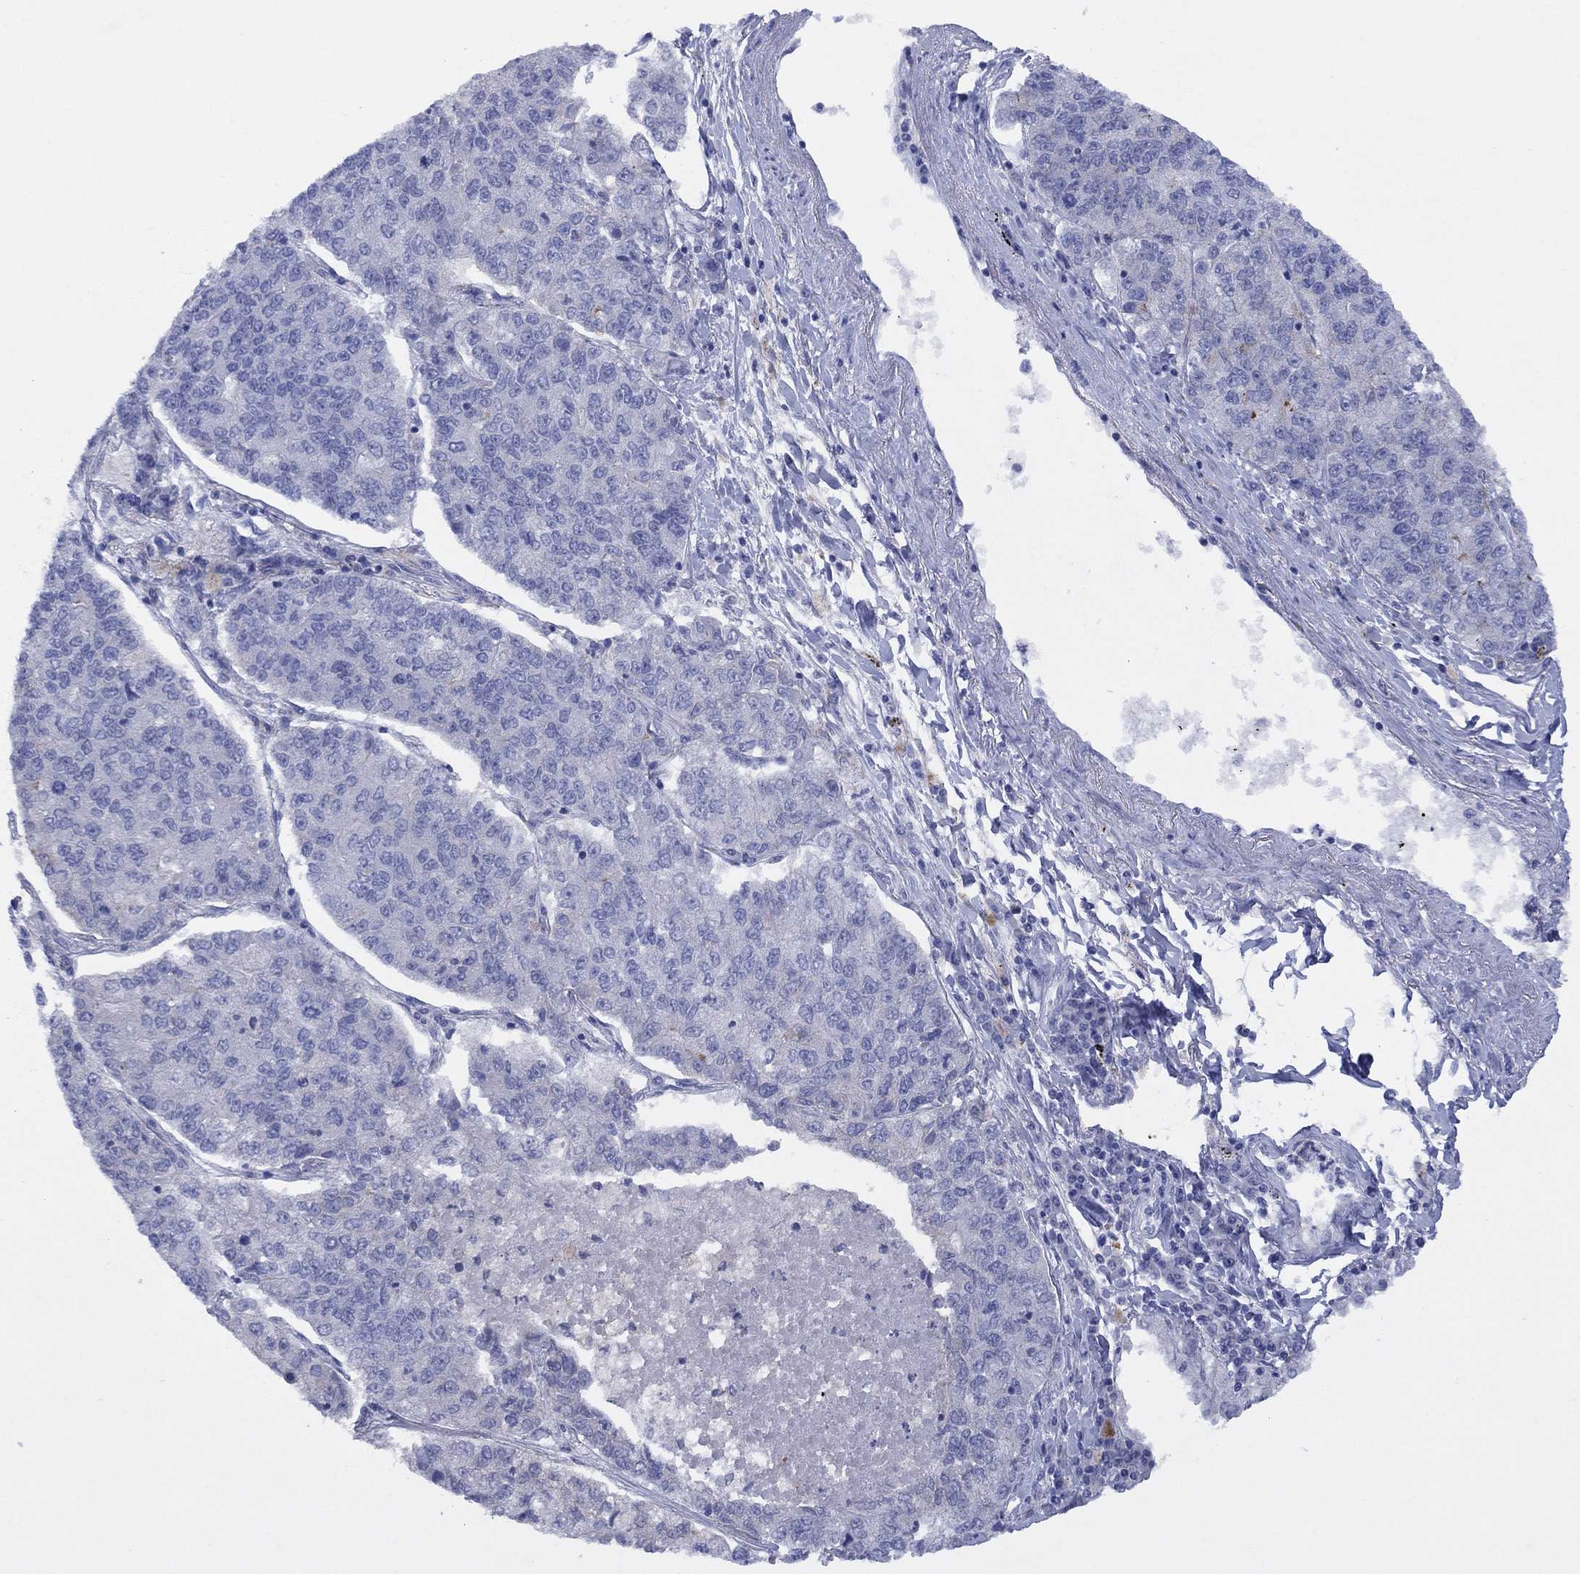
{"staining": {"intensity": "negative", "quantity": "none", "location": "none"}, "tissue": "lung cancer", "cell_type": "Tumor cells", "image_type": "cancer", "snomed": [{"axis": "morphology", "description": "Adenocarcinoma, NOS"}, {"axis": "topography", "description": "Lung"}], "caption": "Immunohistochemical staining of lung adenocarcinoma reveals no significant positivity in tumor cells. The staining is performed using DAB (3,3'-diaminobenzidine) brown chromogen with nuclei counter-stained in using hematoxylin.", "gene": "CYP2B6", "patient": {"sex": "male", "age": 49}}